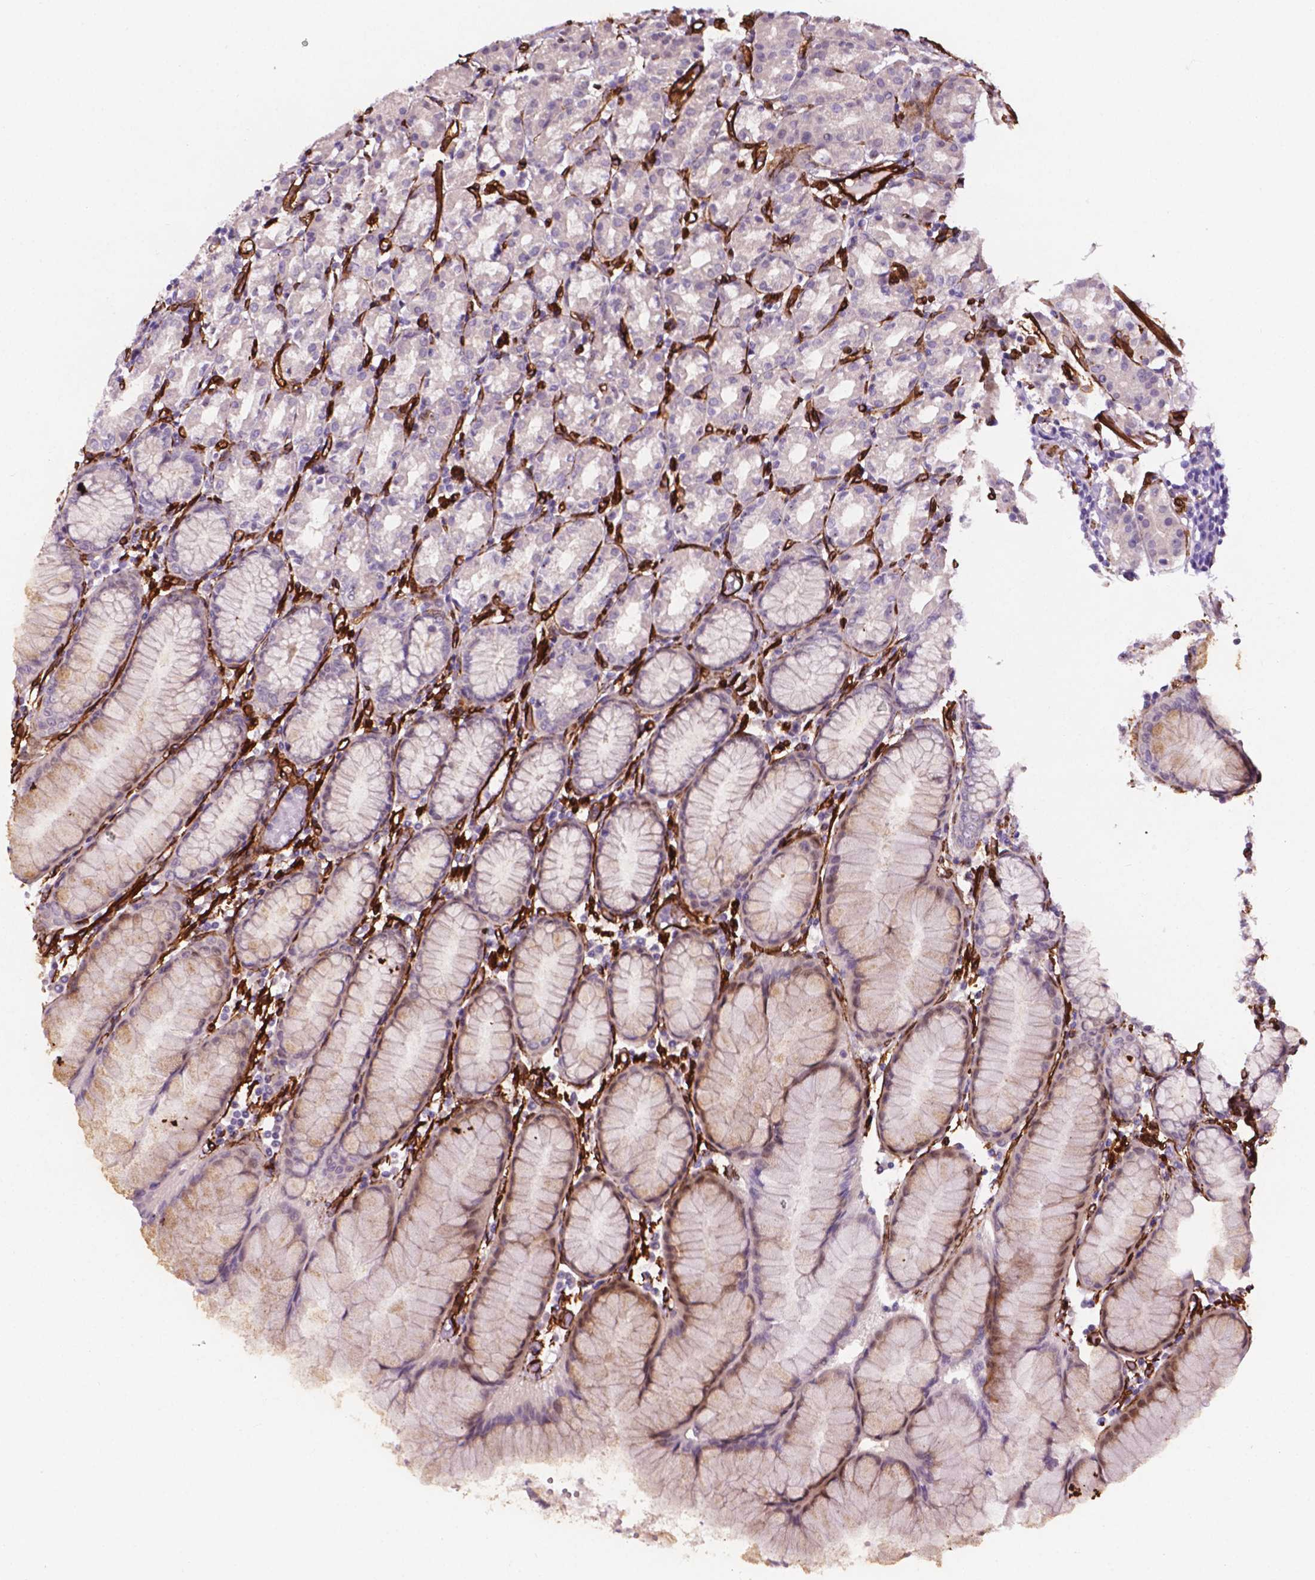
{"staining": {"intensity": "negative", "quantity": "none", "location": "none"}, "tissue": "stomach", "cell_type": "Glandular cells", "image_type": "normal", "snomed": [{"axis": "morphology", "description": "Normal tissue, NOS"}, {"axis": "topography", "description": "Stomach"}], "caption": "IHC micrograph of benign stomach: stomach stained with DAB shows no significant protein staining in glandular cells.", "gene": "EGFL8", "patient": {"sex": "female", "age": 57}}